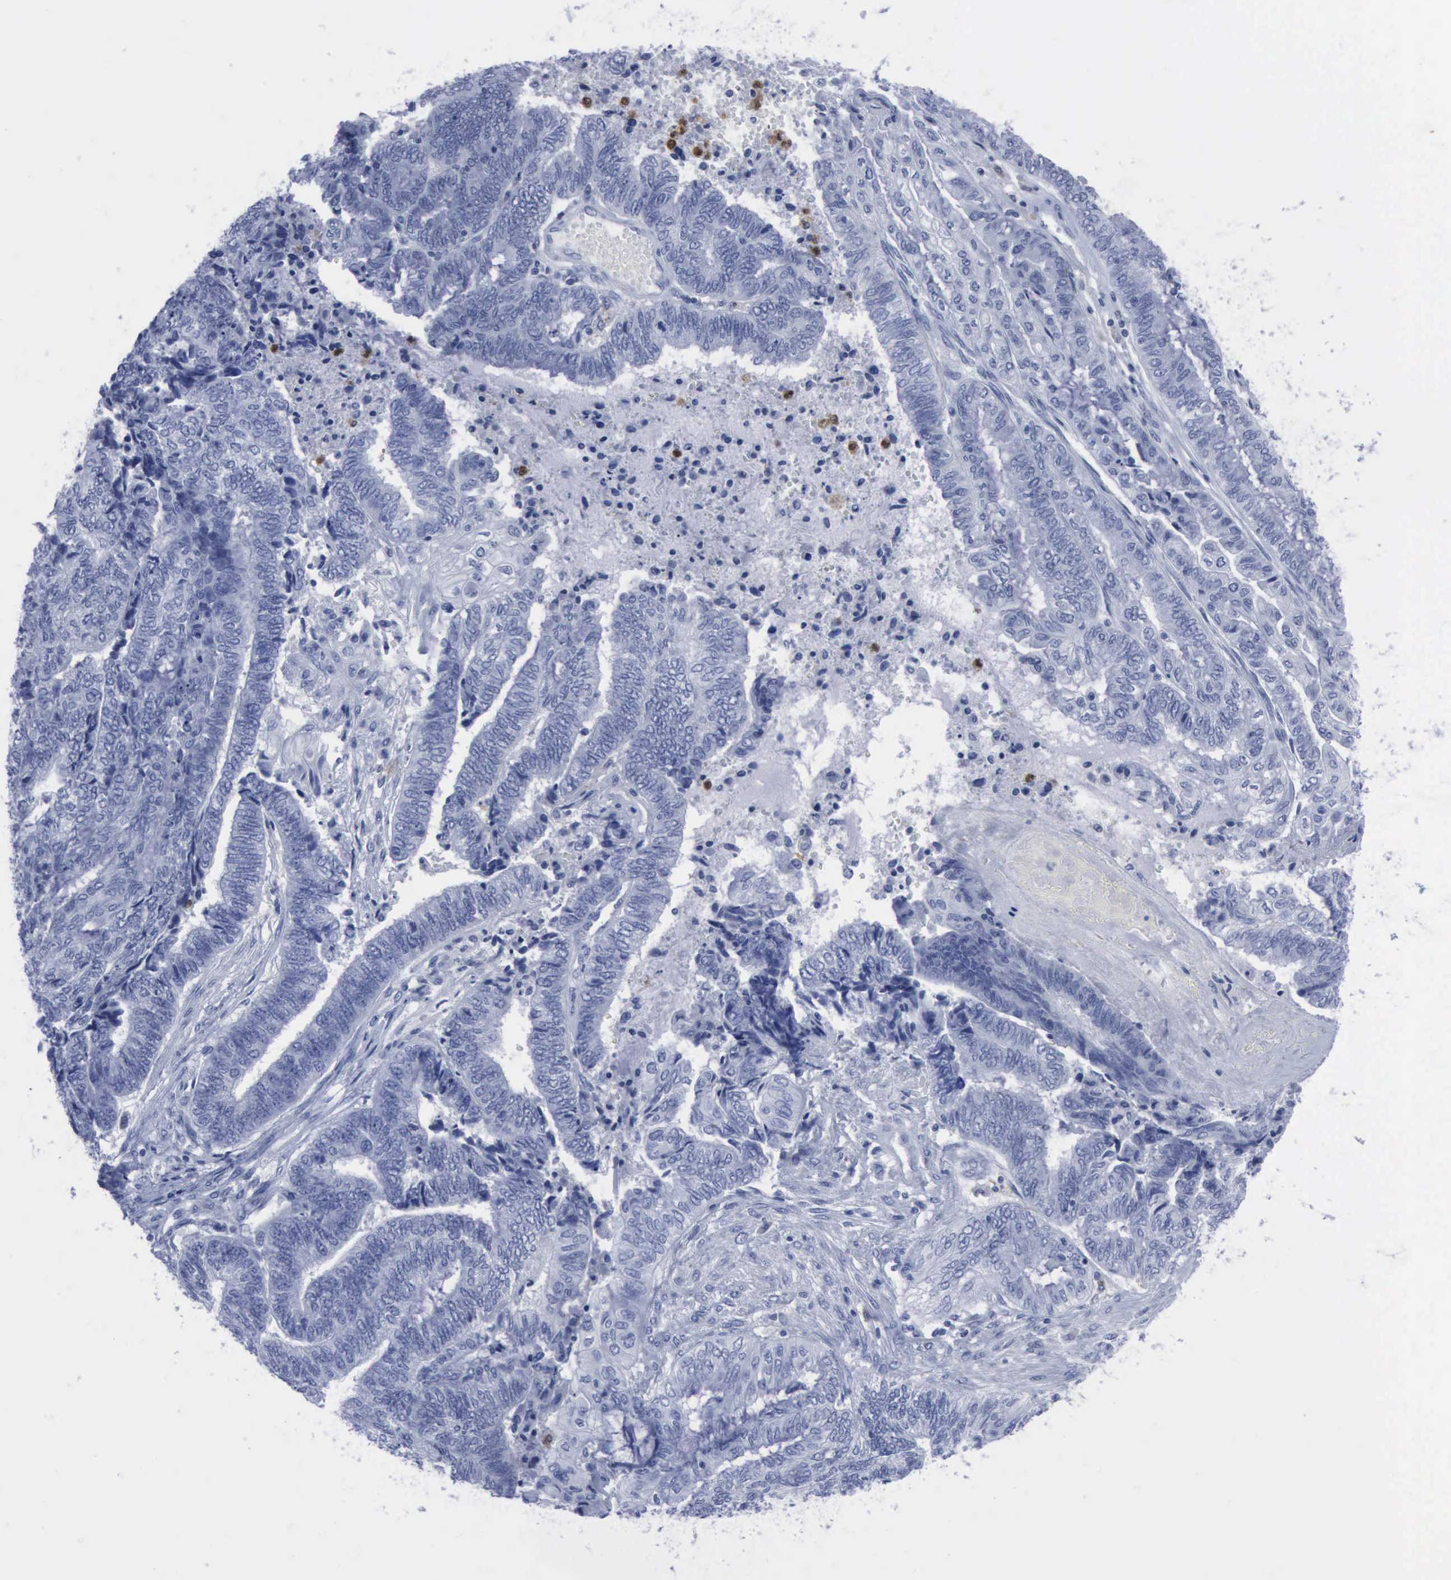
{"staining": {"intensity": "negative", "quantity": "none", "location": "none"}, "tissue": "endometrial cancer", "cell_type": "Tumor cells", "image_type": "cancer", "snomed": [{"axis": "morphology", "description": "Adenocarcinoma, NOS"}, {"axis": "topography", "description": "Uterus"}, {"axis": "topography", "description": "Endometrium"}], "caption": "Immunohistochemical staining of human endometrial cancer demonstrates no significant staining in tumor cells. Nuclei are stained in blue.", "gene": "CSTA", "patient": {"sex": "female", "age": 70}}